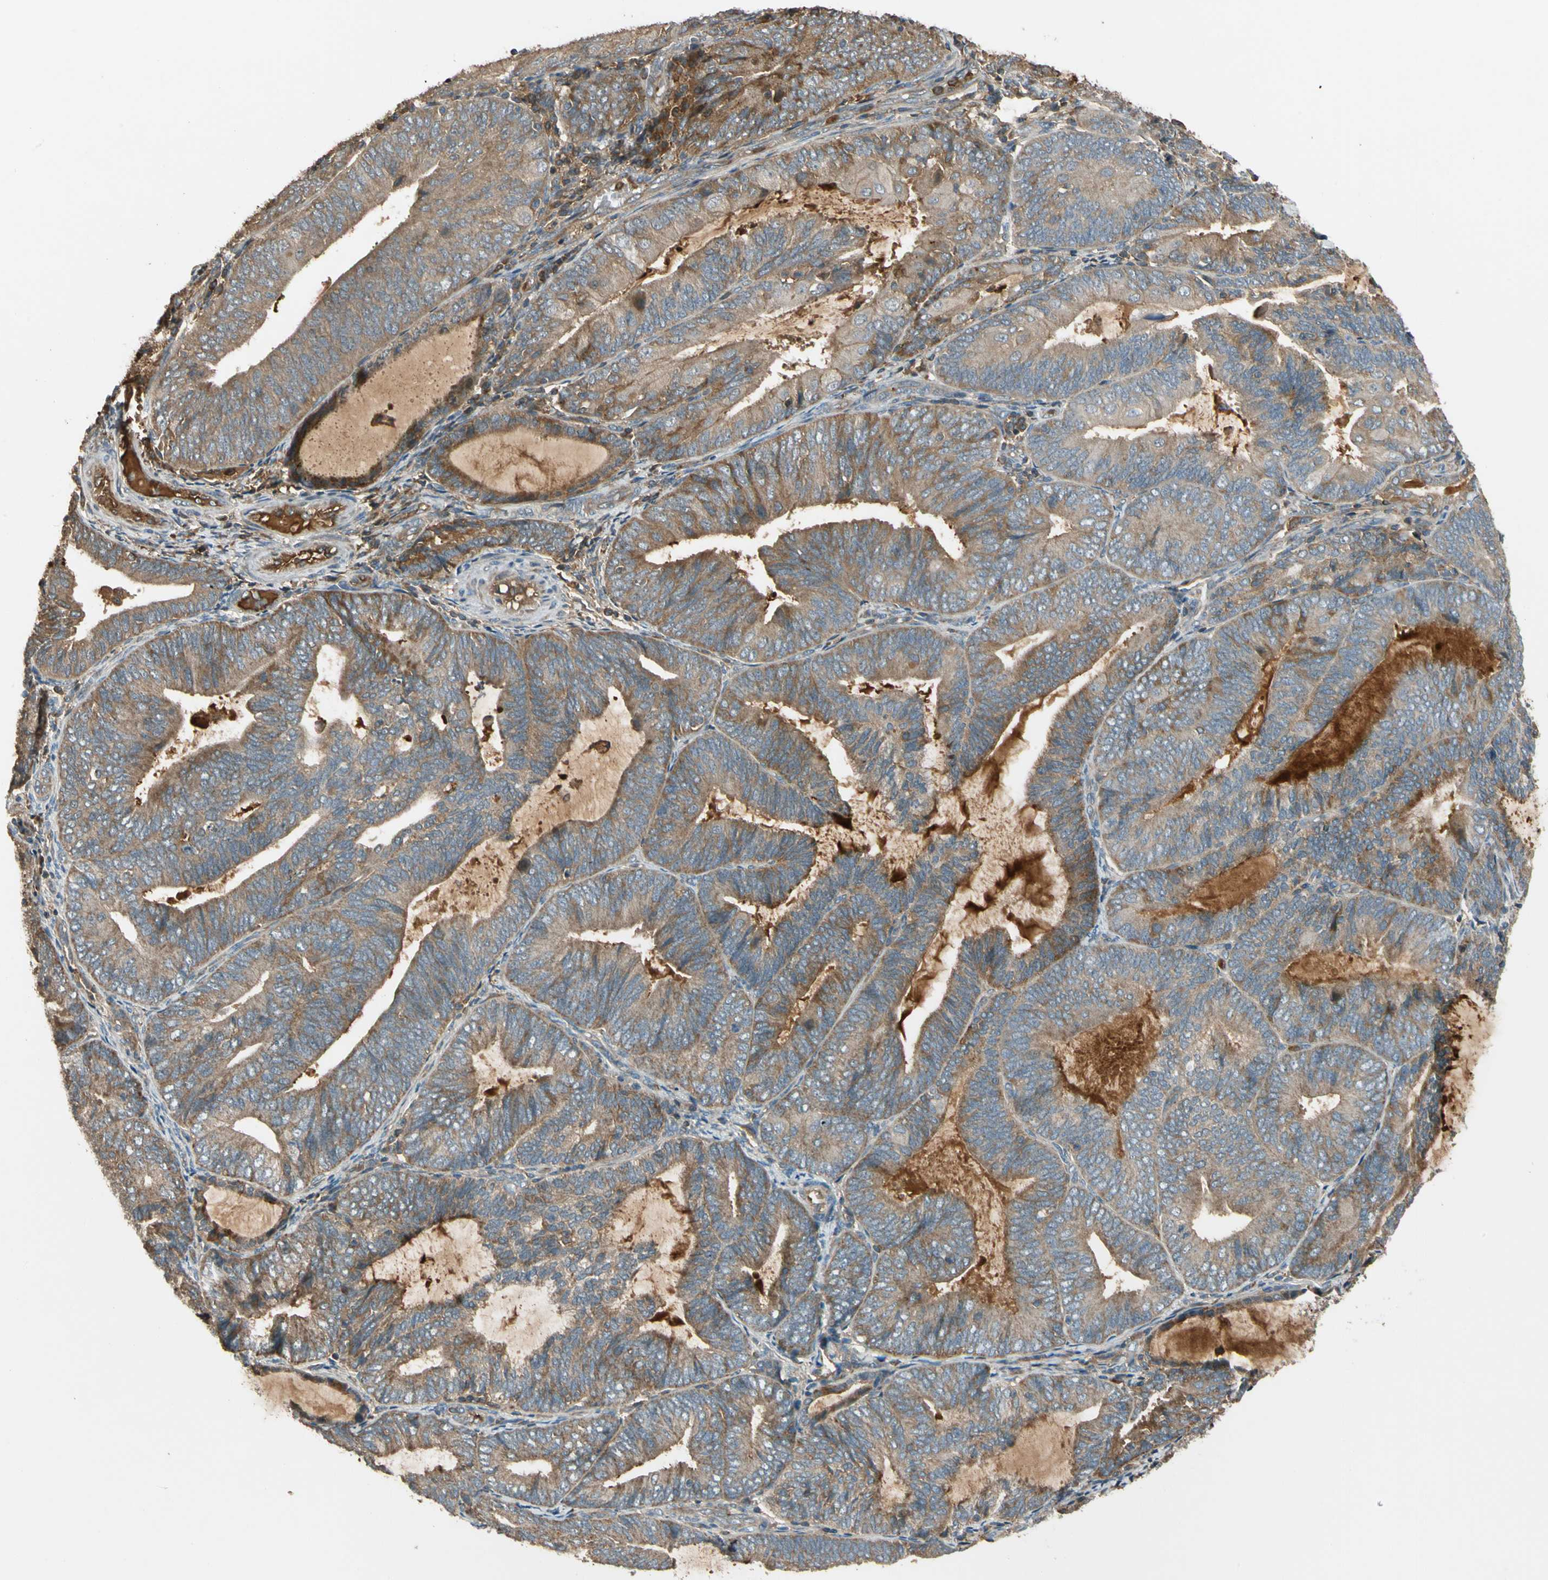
{"staining": {"intensity": "moderate", "quantity": ">75%", "location": "cytoplasmic/membranous"}, "tissue": "endometrial cancer", "cell_type": "Tumor cells", "image_type": "cancer", "snomed": [{"axis": "morphology", "description": "Adenocarcinoma, NOS"}, {"axis": "topography", "description": "Endometrium"}], "caption": "Protein staining demonstrates moderate cytoplasmic/membranous expression in approximately >75% of tumor cells in endometrial cancer. (Stains: DAB in brown, nuclei in blue, Microscopy: brightfield microscopy at high magnification).", "gene": "STX11", "patient": {"sex": "female", "age": 81}}